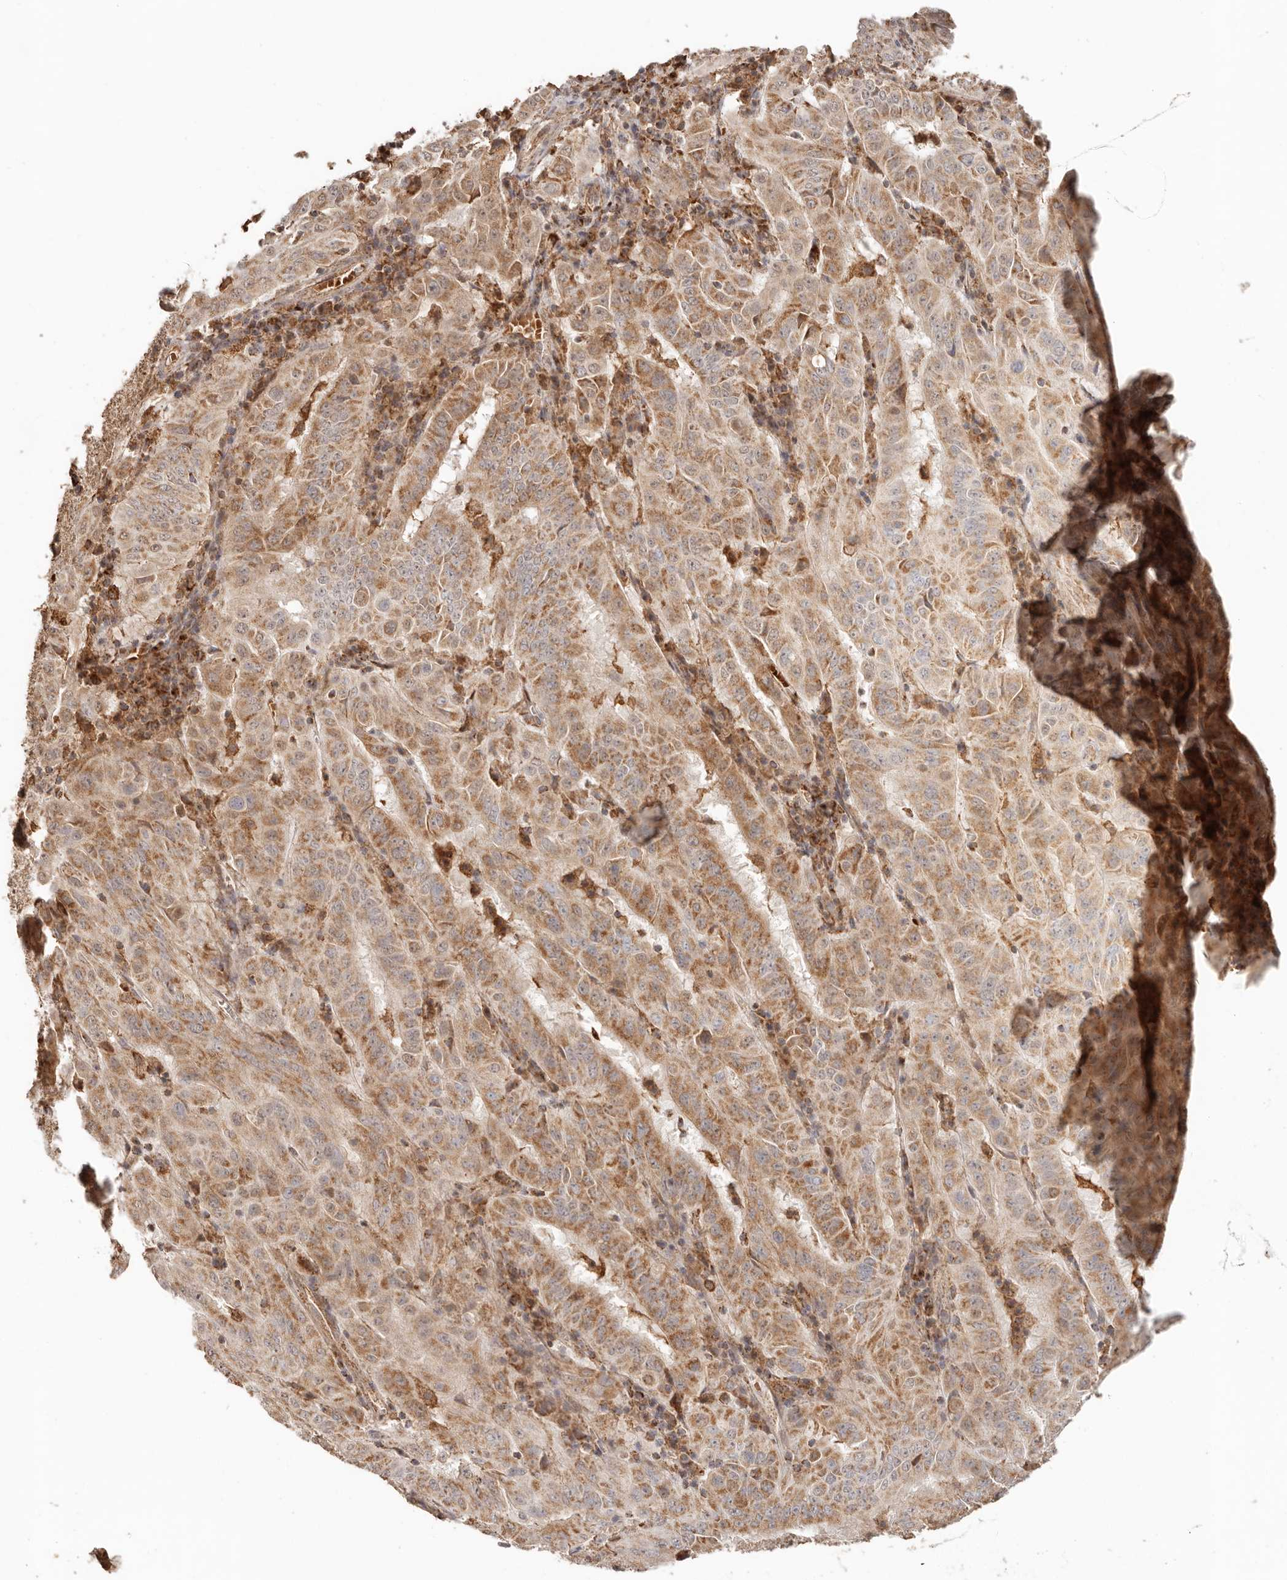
{"staining": {"intensity": "moderate", "quantity": ">75%", "location": "cytoplasmic/membranous"}, "tissue": "pancreatic cancer", "cell_type": "Tumor cells", "image_type": "cancer", "snomed": [{"axis": "morphology", "description": "Adenocarcinoma, NOS"}, {"axis": "topography", "description": "Pancreas"}], "caption": "Pancreatic cancer (adenocarcinoma) stained with a protein marker shows moderate staining in tumor cells.", "gene": "NDUFB11", "patient": {"sex": "male", "age": 63}}